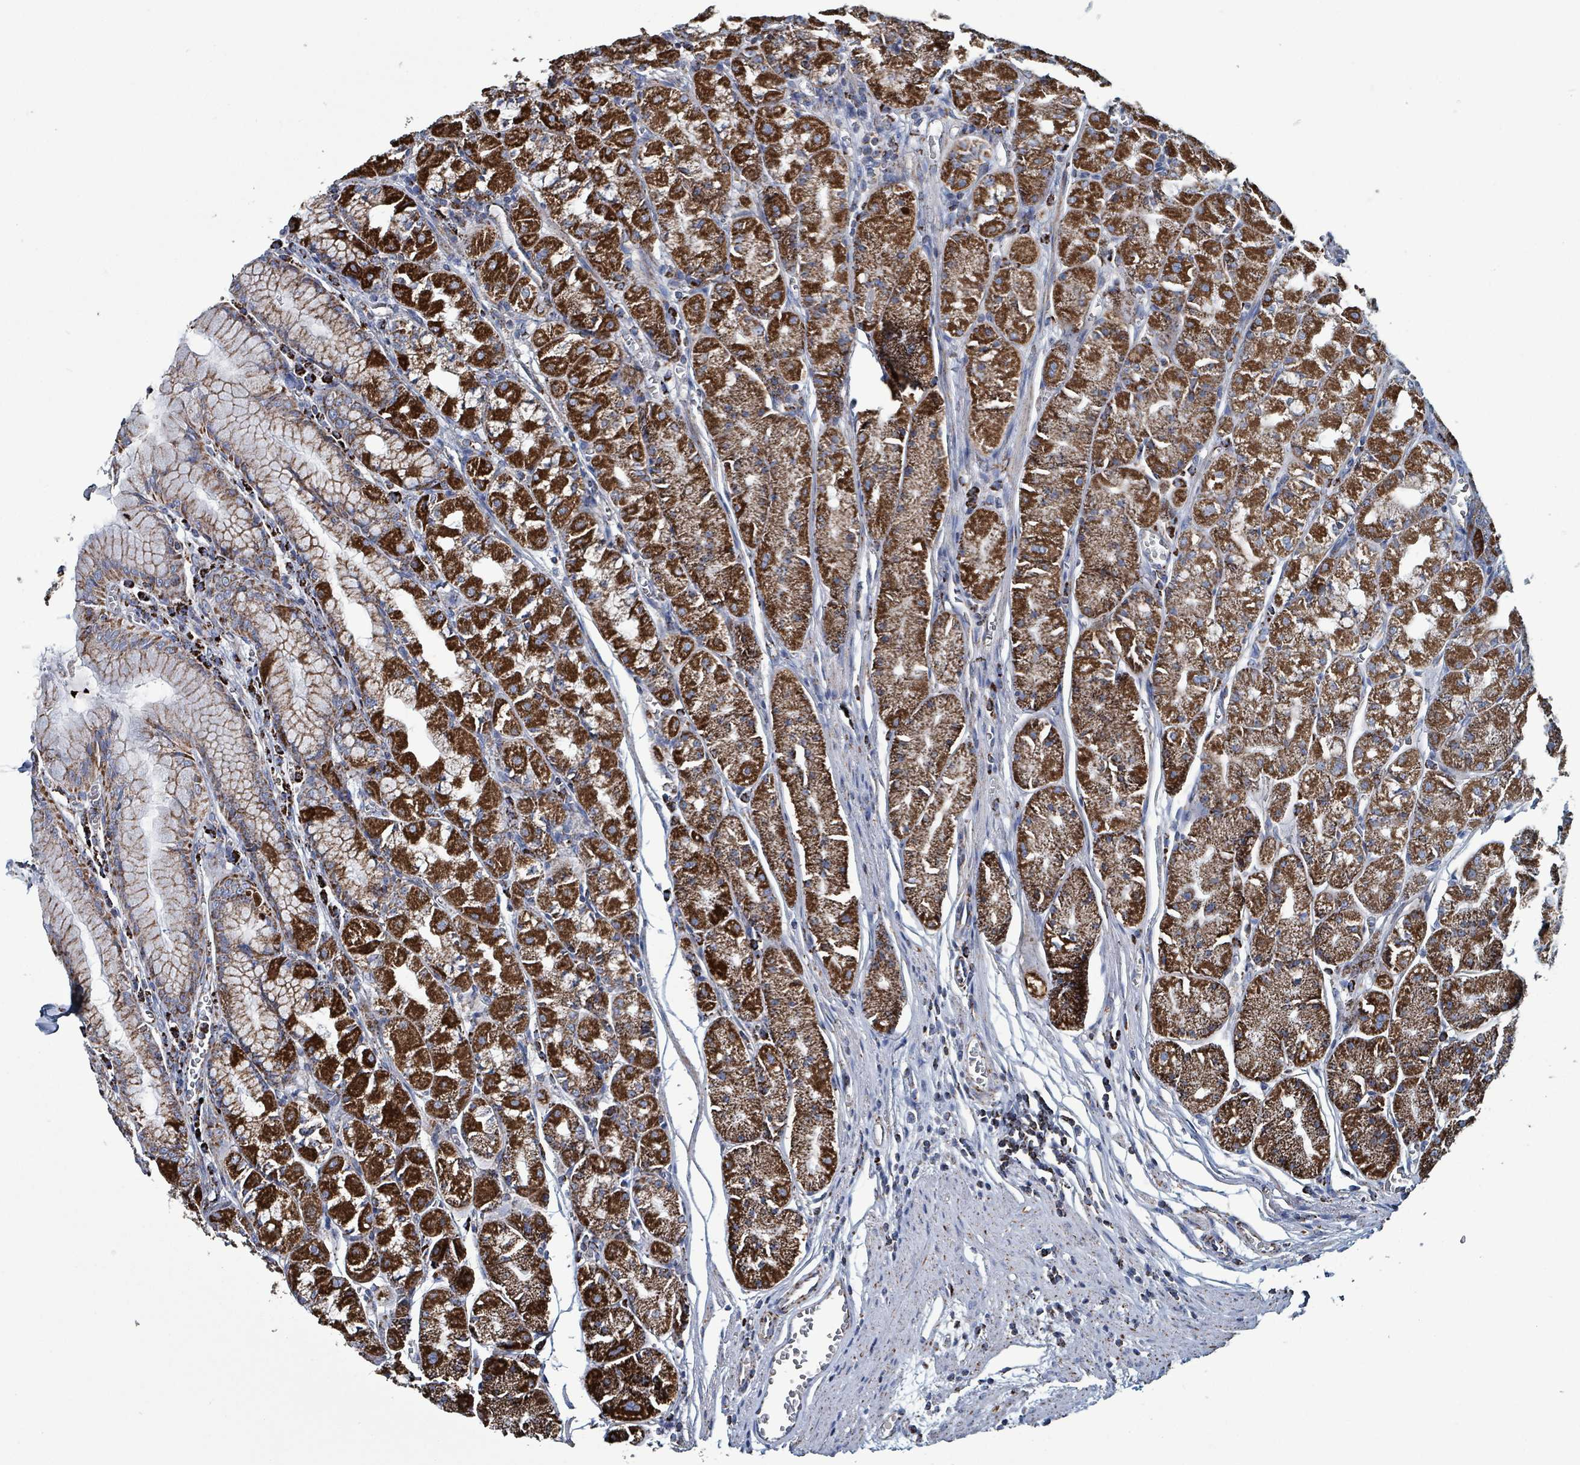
{"staining": {"intensity": "strong", "quantity": ">75%", "location": "cytoplasmic/membranous"}, "tissue": "stomach", "cell_type": "Glandular cells", "image_type": "normal", "snomed": [{"axis": "morphology", "description": "Normal tissue, NOS"}, {"axis": "topography", "description": "Stomach"}], "caption": "Strong cytoplasmic/membranous expression for a protein is present in about >75% of glandular cells of benign stomach using IHC.", "gene": "IDH3B", "patient": {"sex": "male", "age": 55}}